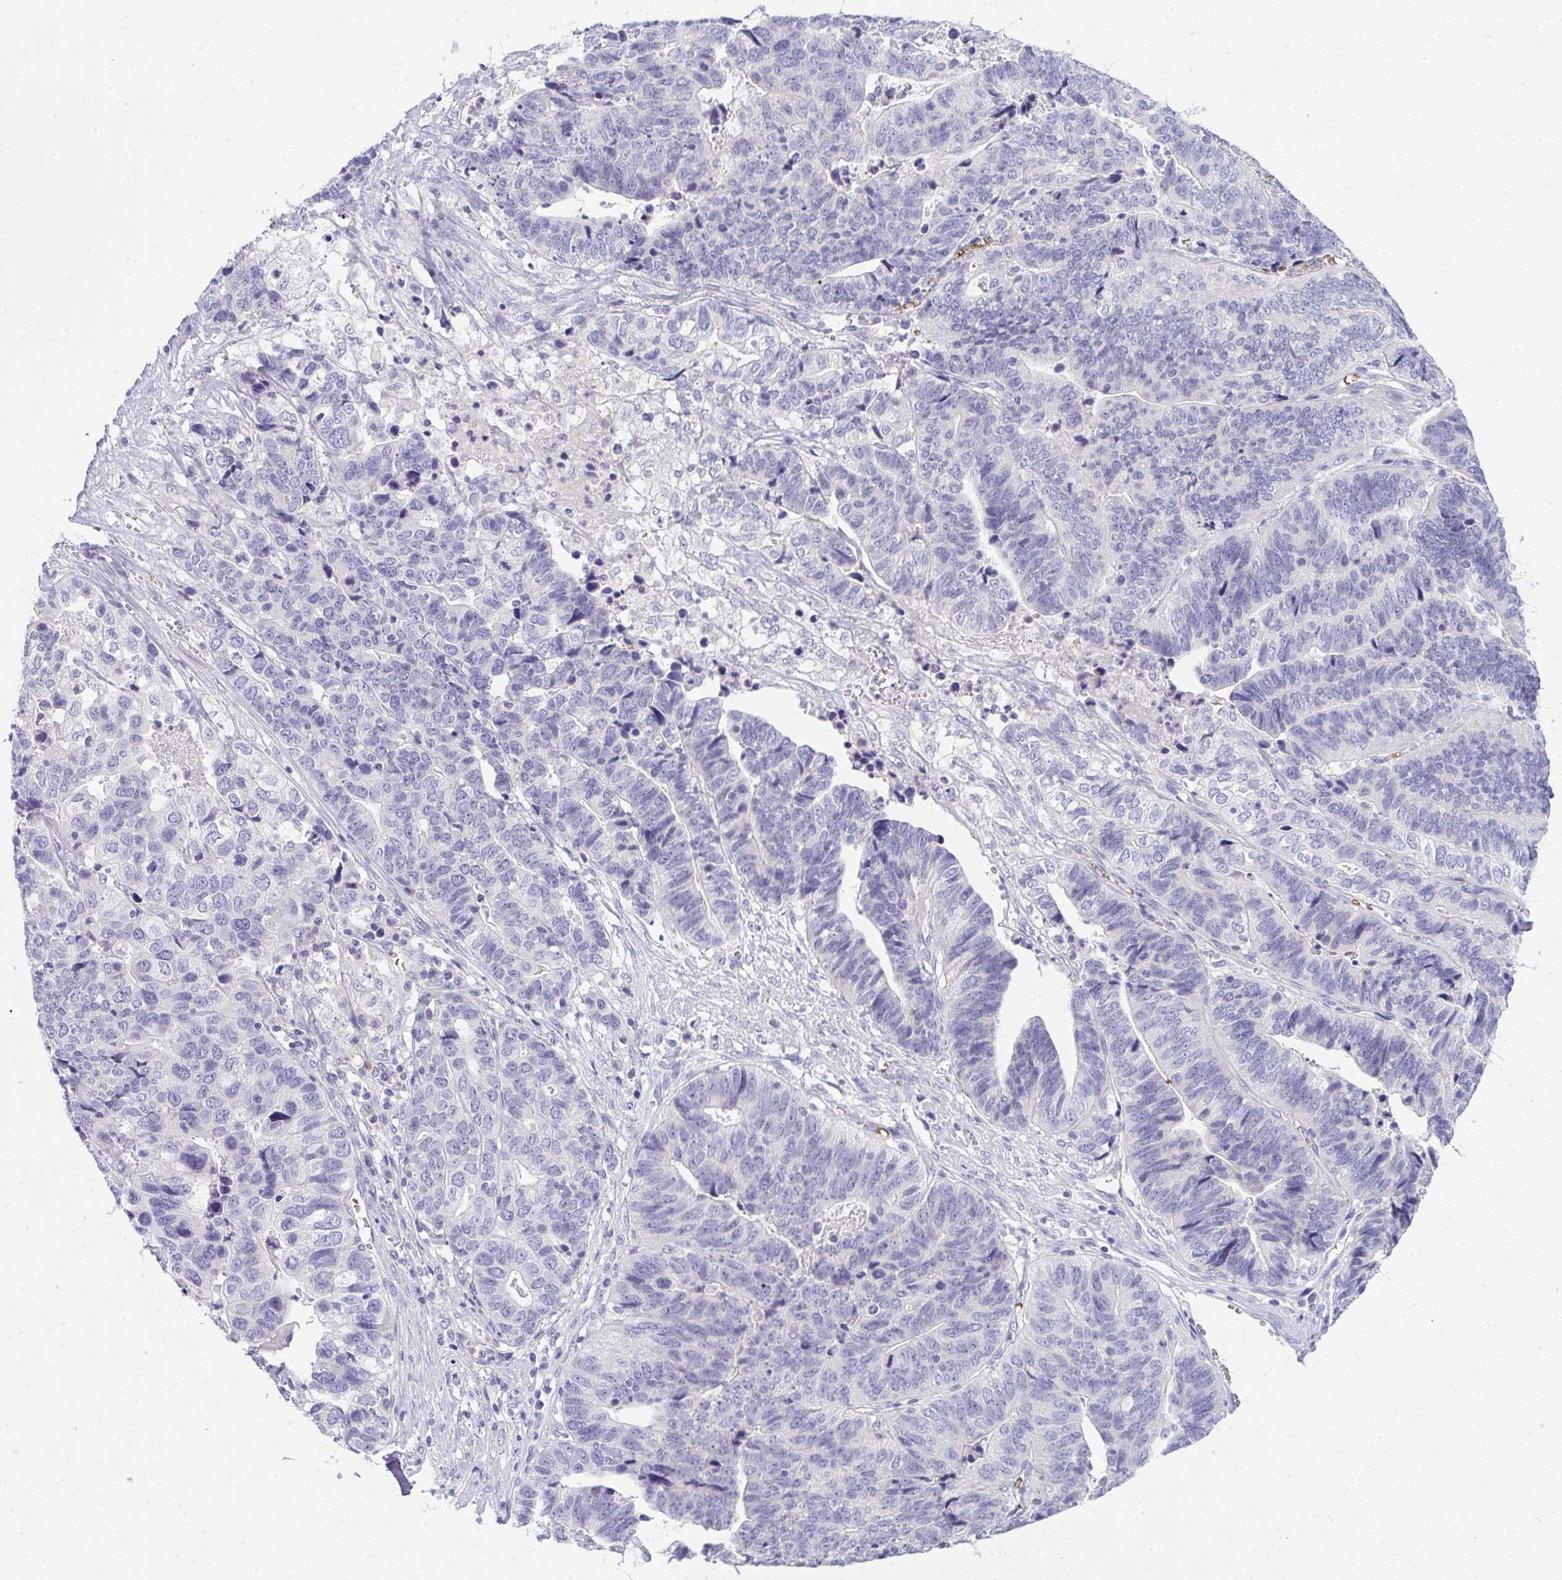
{"staining": {"intensity": "negative", "quantity": "none", "location": "none"}, "tissue": "stomach cancer", "cell_type": "Tumor cells", "image_type": "cancer", "snomed": [{"axis": "morphology", "description": "Adenocarcinoma, NOS"}, {"axis": "topography", "description": "Stomach, upper"}], "caption": "A photomicrograph of human stomach cancer (adenocarcinoma) is negative for staining in tumor cells.", "gene": "SPTB", "patient": {"sex": "female", "age": 67}}